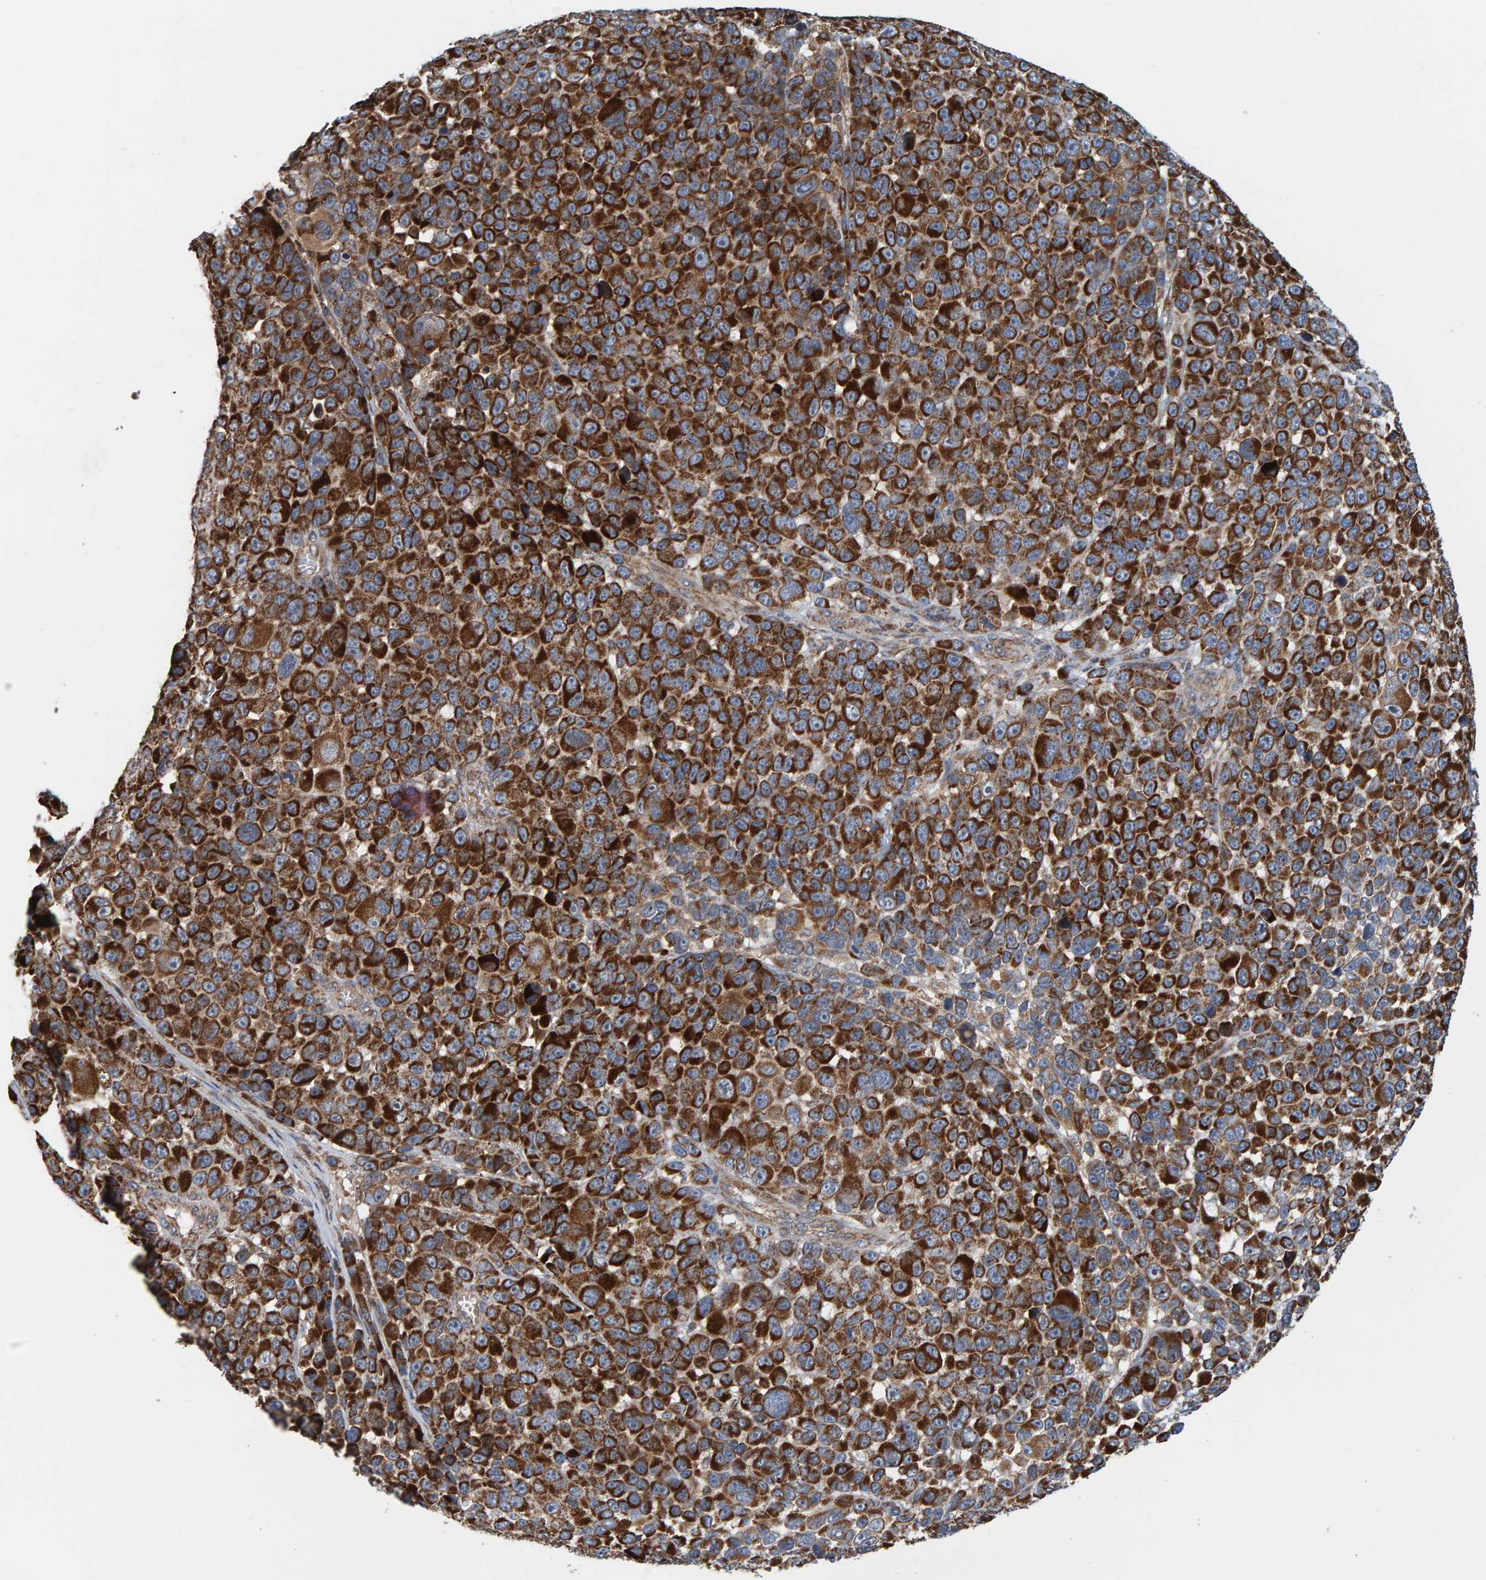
{"staining": {"intensity": "strong", "quantity": ">75%", "location": "cytoplasmic/membranous"}, "tissue": "melanoma", "cell_type": "Tumor cells", "image_type": "cancer", "snomed": [{"axis": "morphology", "description": "Malignant melanoma, NOS"}, {"axis": "topography", "description": "Skin"}], "caption": "Tumor cells show strong cytoplasmic/membranous staining in about >75% of cells in malignant melanoma. Using DAB (brown) and hematoxylin (blue) stains, captured at high magnification using brightfield microscopy.", "gene": "MRPL45", "patient": {"sex": "male", "age": 53}}